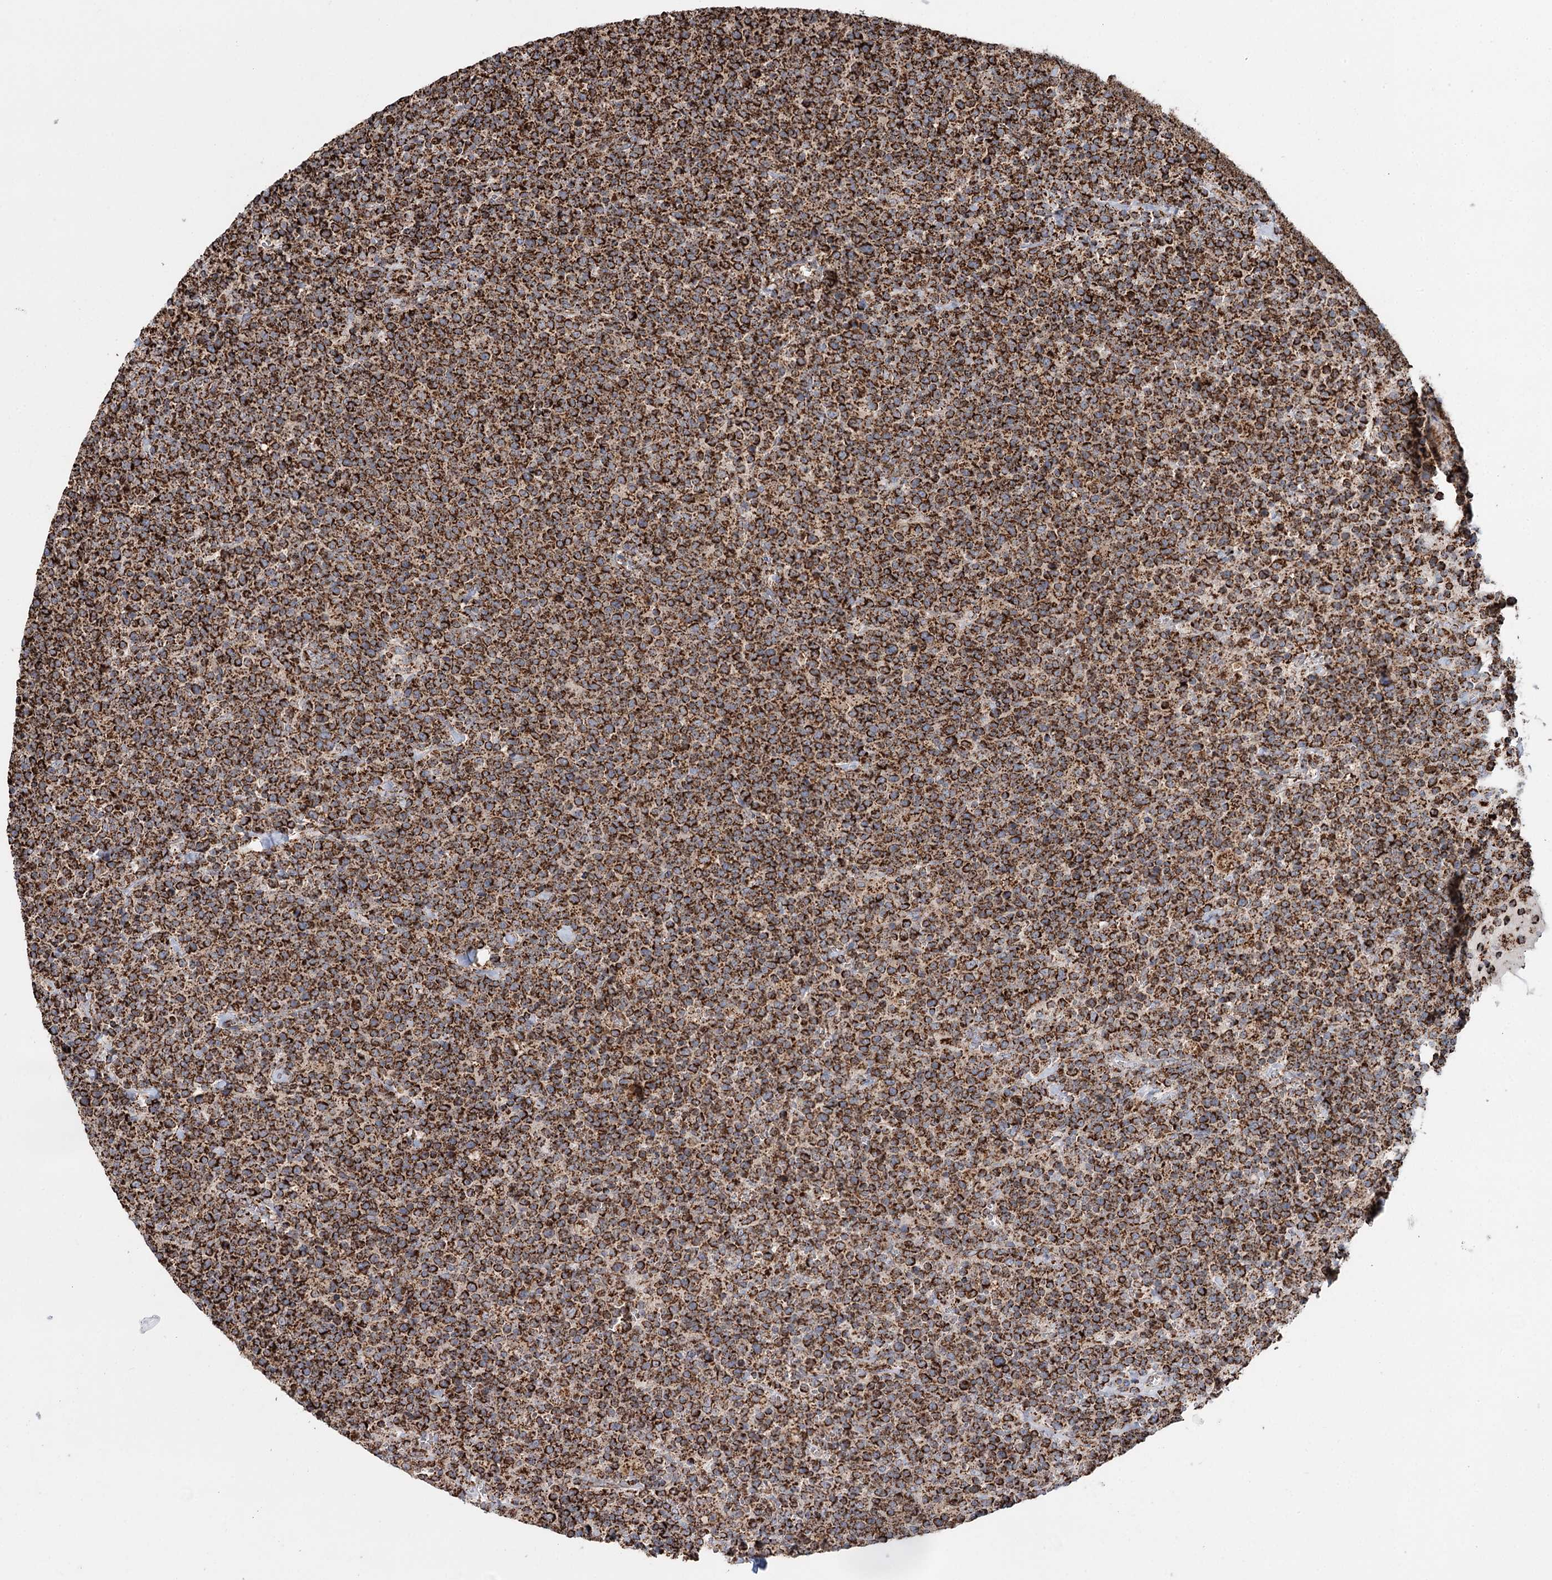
{"staining": {"intensity": "strong", "quantity": ">75%", "location": "cytoplasmic/membranous"}, "tissue": "lymphoma", "cell_type": "Tumor cells", "image_type": "cancer", "snomed": [{"axis": "morphology", "description": "Malignant lymphoma, non-Hodgkin's type, High grade"}, {"axis": "topography", "description": "Lymph node"}], "caption": "Brown immunohistochemical staining in human lymphoma displays strong cytoplasmic/membranous positivity in approximately >75% of tumor cells. The staining is performed using DAB (3,3'-diaminobenzidine) brown chromogen to label protein expression. The nuclei are counter-stained blue using hematoxylin.", "gene": "APH1A", "patient": {"sex": "male", "age": 61}}